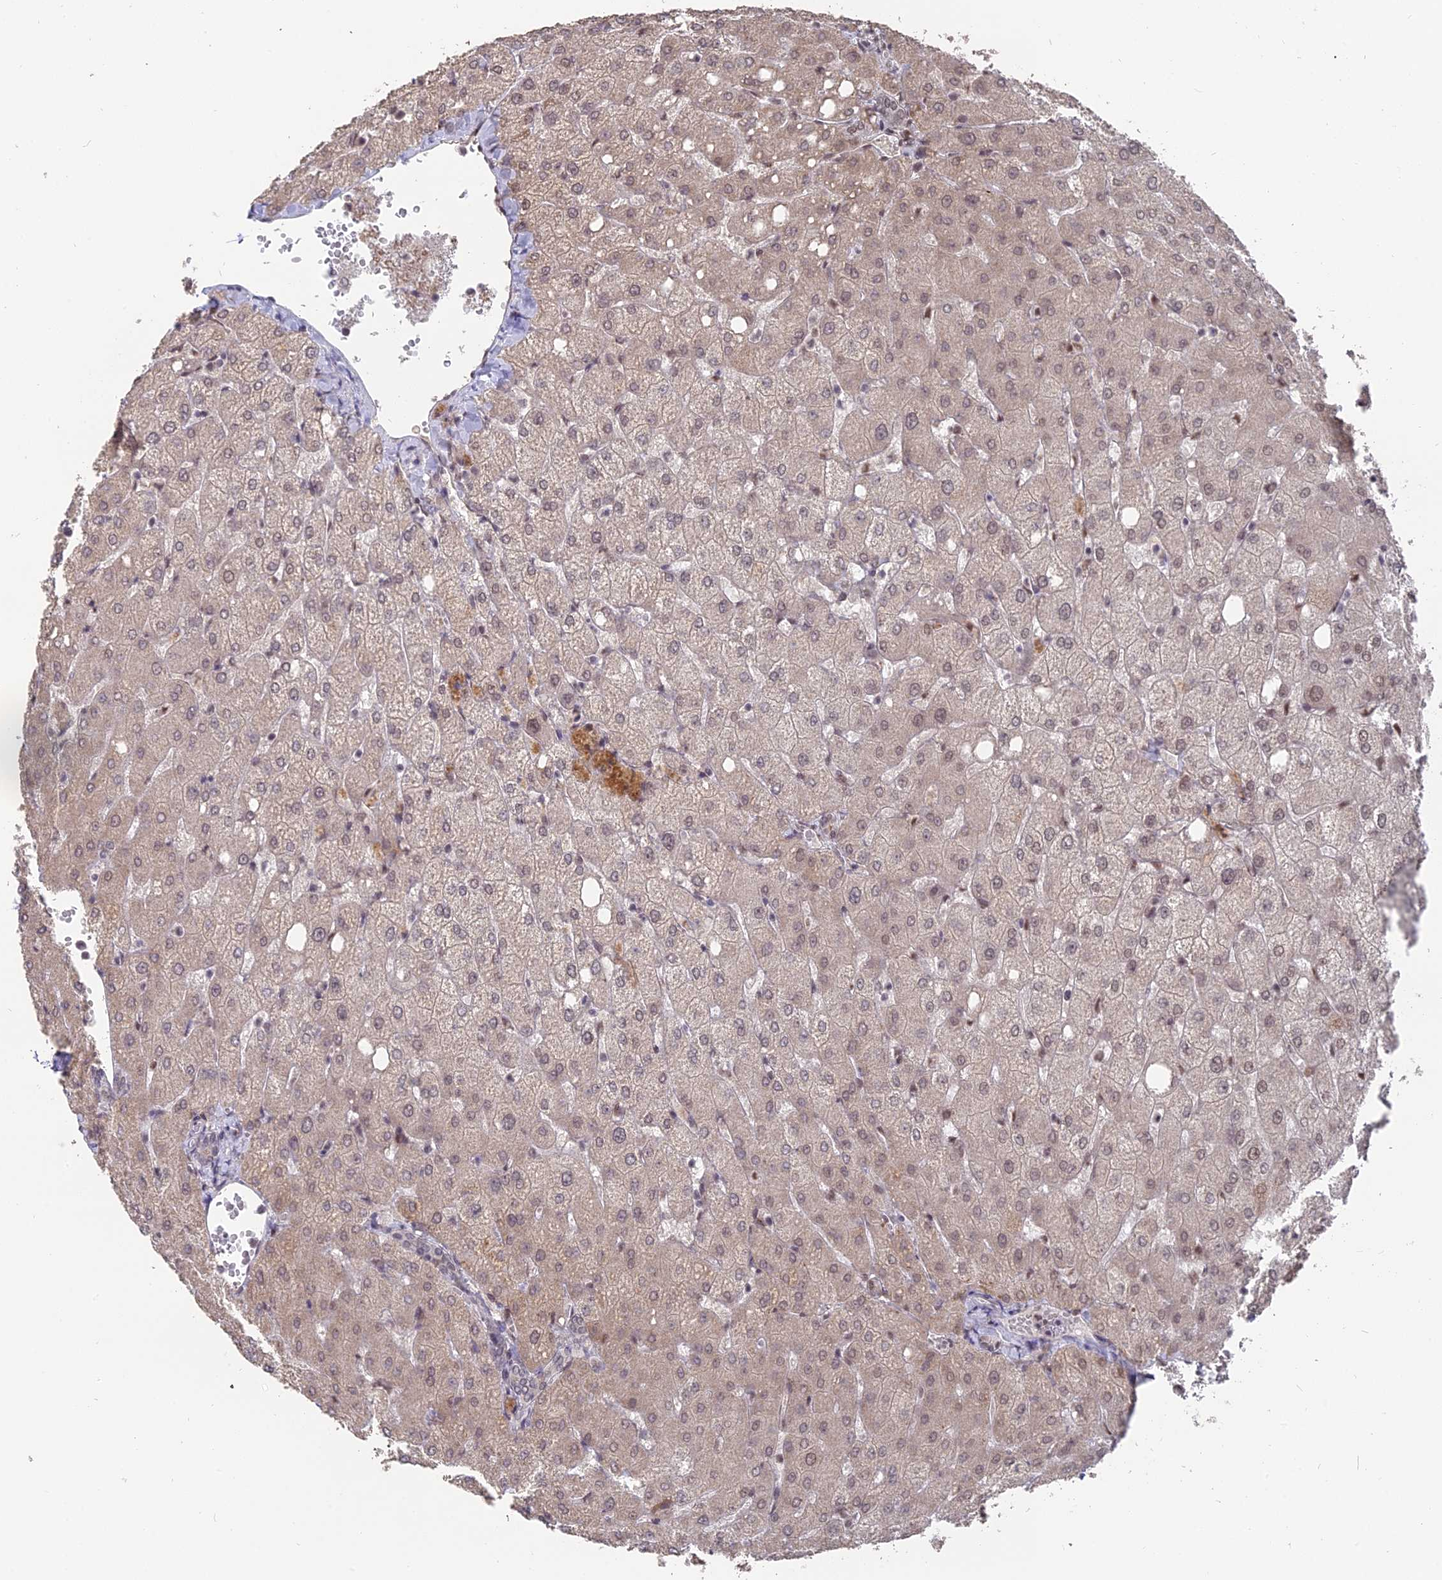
{"staining": {"intensity": "weak", "quantity": "25%-75%", "location": "nuclear"}, "tissue": "liver", "cell_type": "Cholangiocytes", "image_type": "normal", "snomed": [{"axis": "morphology", "description": "Normal tissue, NOS"}, {"axis": "topography", "description": "Liver"}], "caption": "An image of human liver stained for a protein displays weak nuclear brown staining in cholangiocytes. The protein is shown in brown color, while the nuclei are stained blue.", "gene": "NR1H3", "patient": {"sex": "female", "age": 54}}